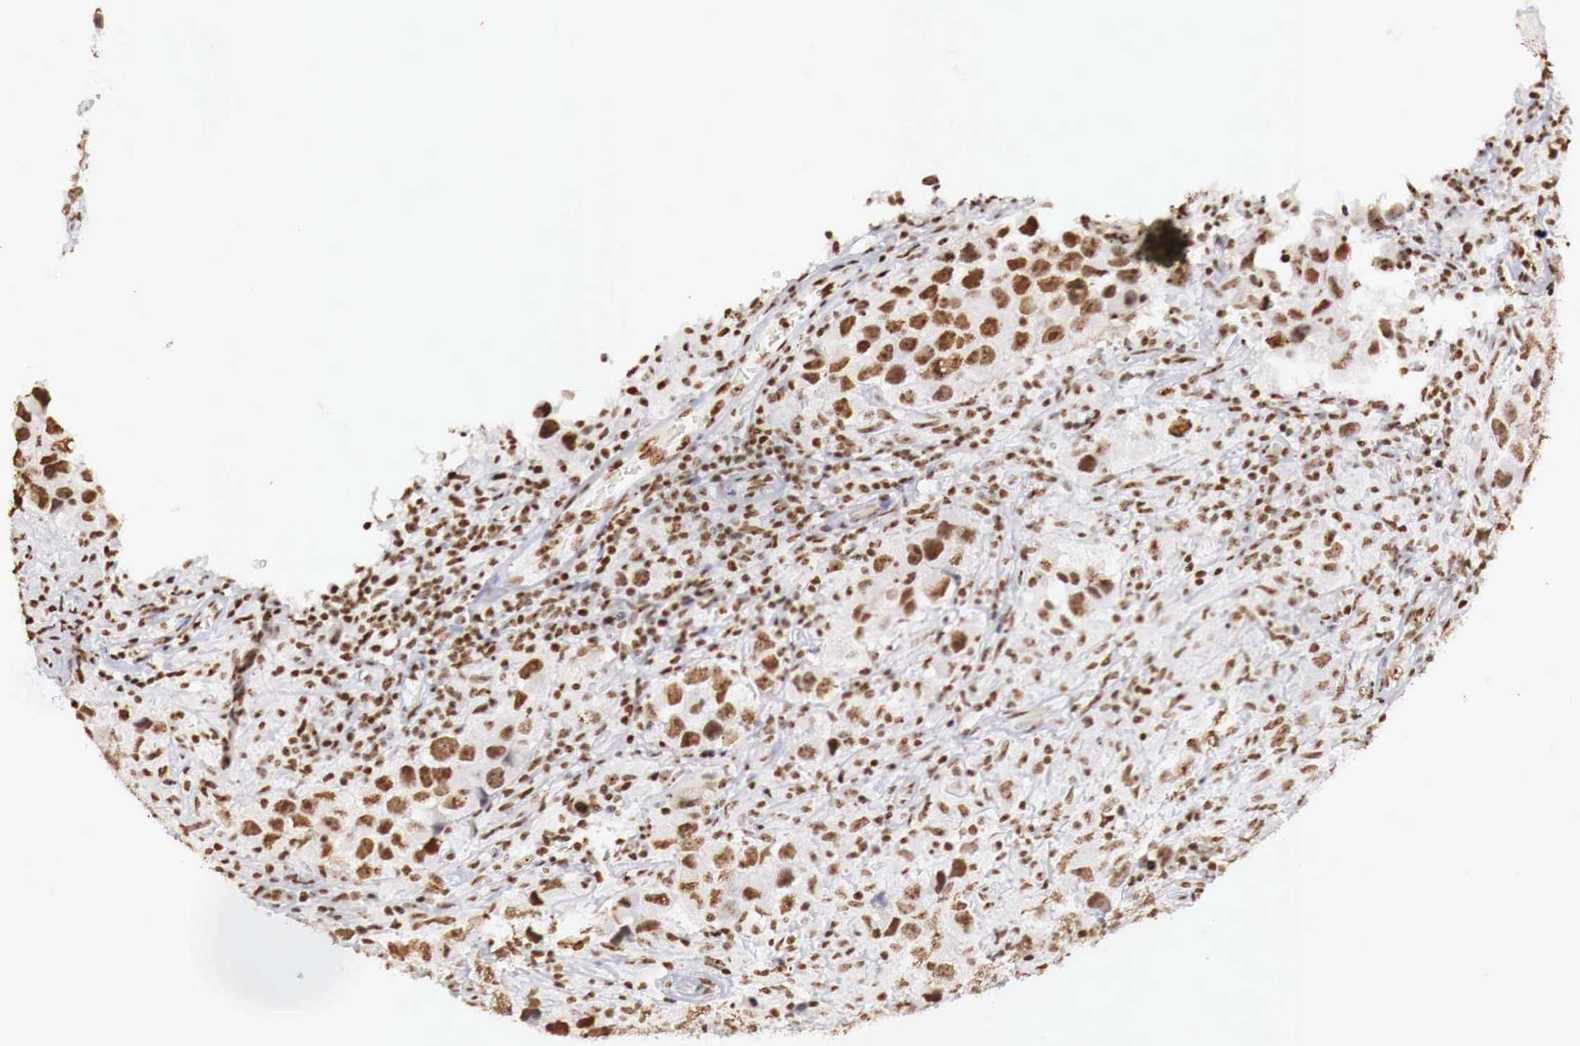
{"staining": {"intensity": "strong", "quantity": ">75%", "location": "nuclear"}, "tissue": "testis cancer", "cell_type": "Tumor cells", "image_type": "cancer", "snomed": [{"axis": "morphology", "description": "Carcinoma, Embryonal, NOS"}, {"axis": "topography", "description": "Testis"}], "caption": "About >75% of tumor cells in testis cancer reveal strong nuclear protein expression as visualized by brown immunohistochemical staining.", "gene": "DKC1", "patient": {"sex": "male", "age": 21}}